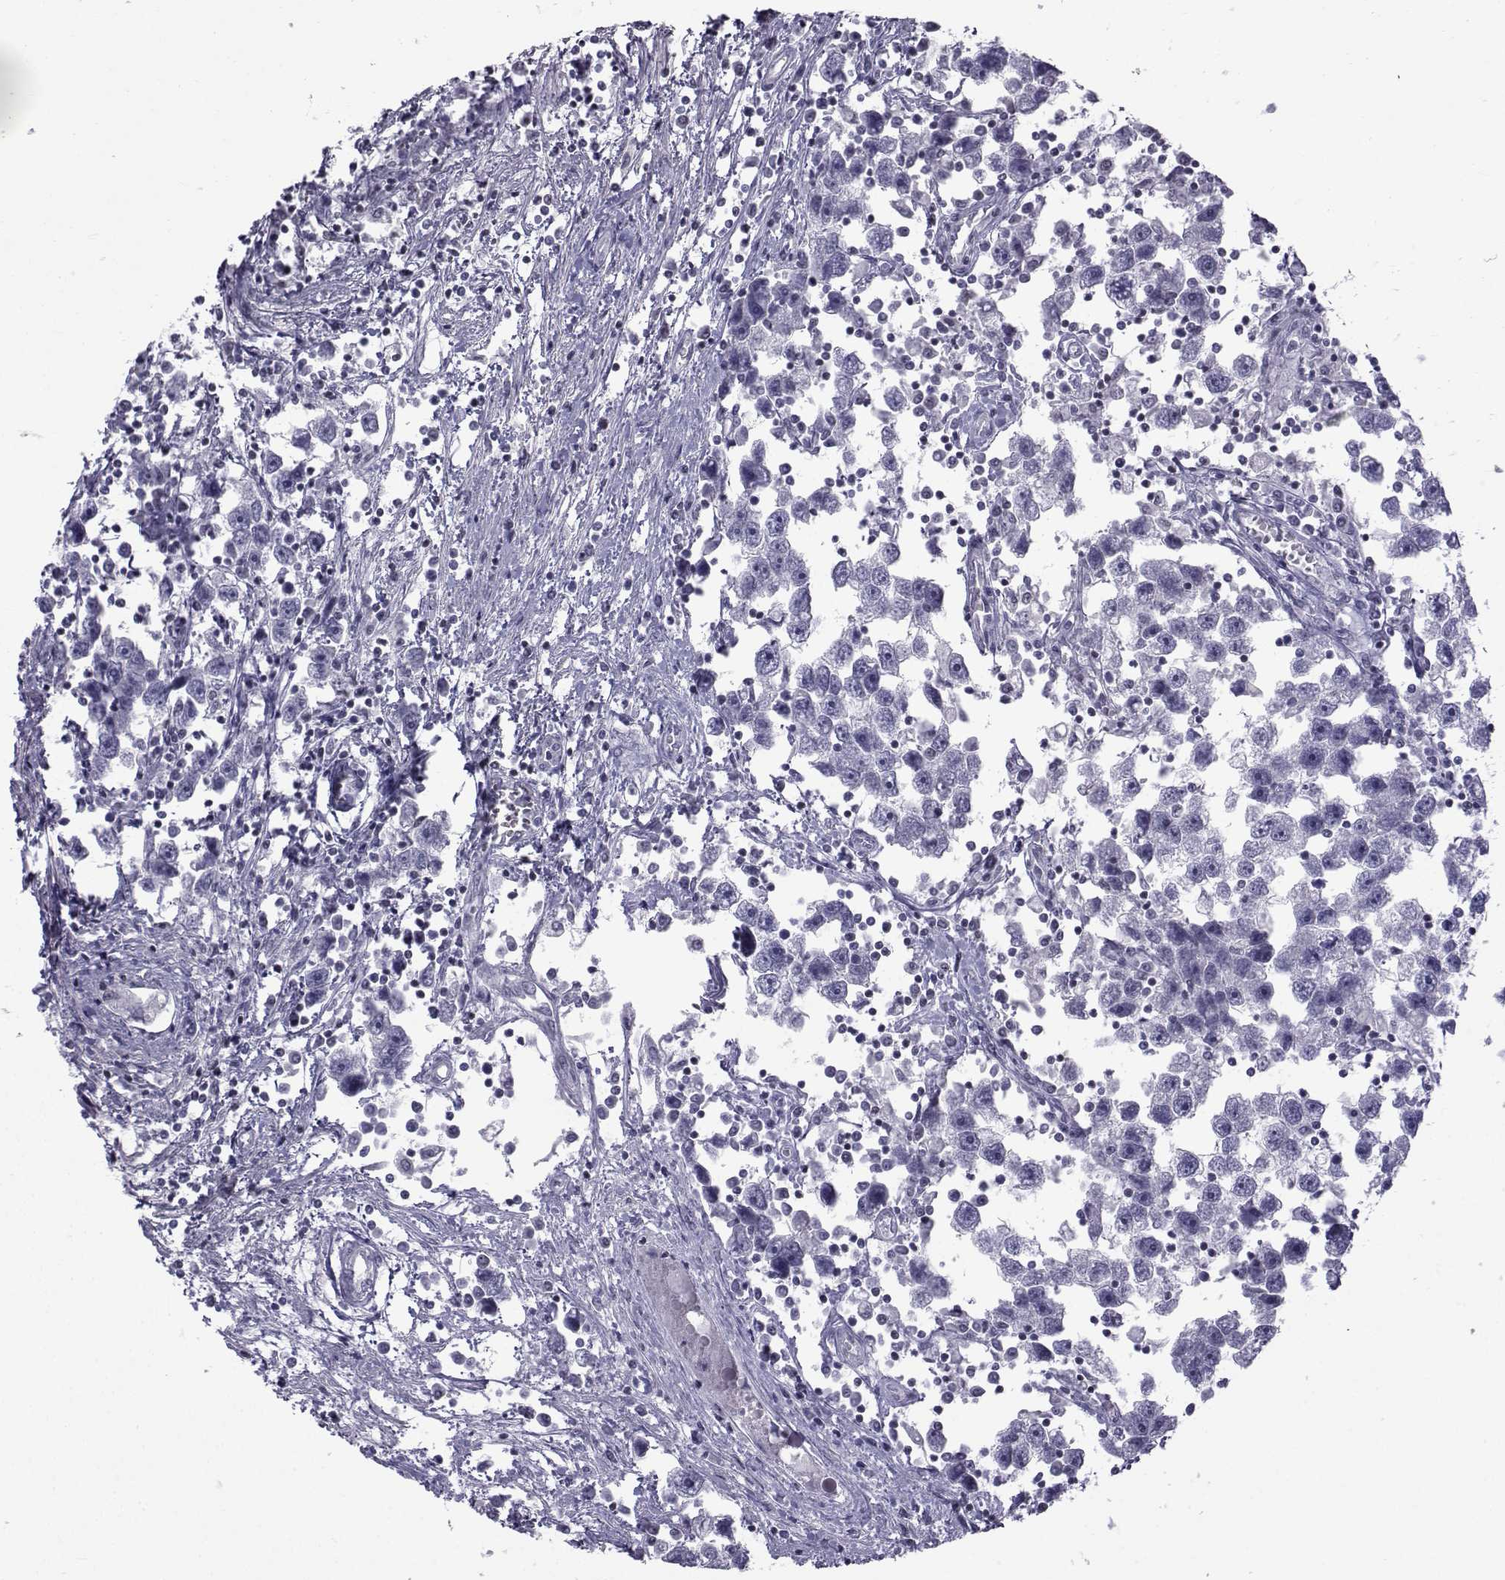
{"staining": {"intensity": "negative", "quantity": "none", "location": "none"}, "tissue": "testis cancer", "cell_type": "Tumor cells", "image_type": "cancer", "snomed": [{"axis": "morphology", "description": "Seminoma, NOS"}, {"axis": "topography", "description": "Testis"}], "caption": "This is a micrograph of immunohistochemistry staining of testis seminoma, which shows no expression in tumor cells.", "gene": "SPANXD", "patient": {"sex": "male", "age": 30}}